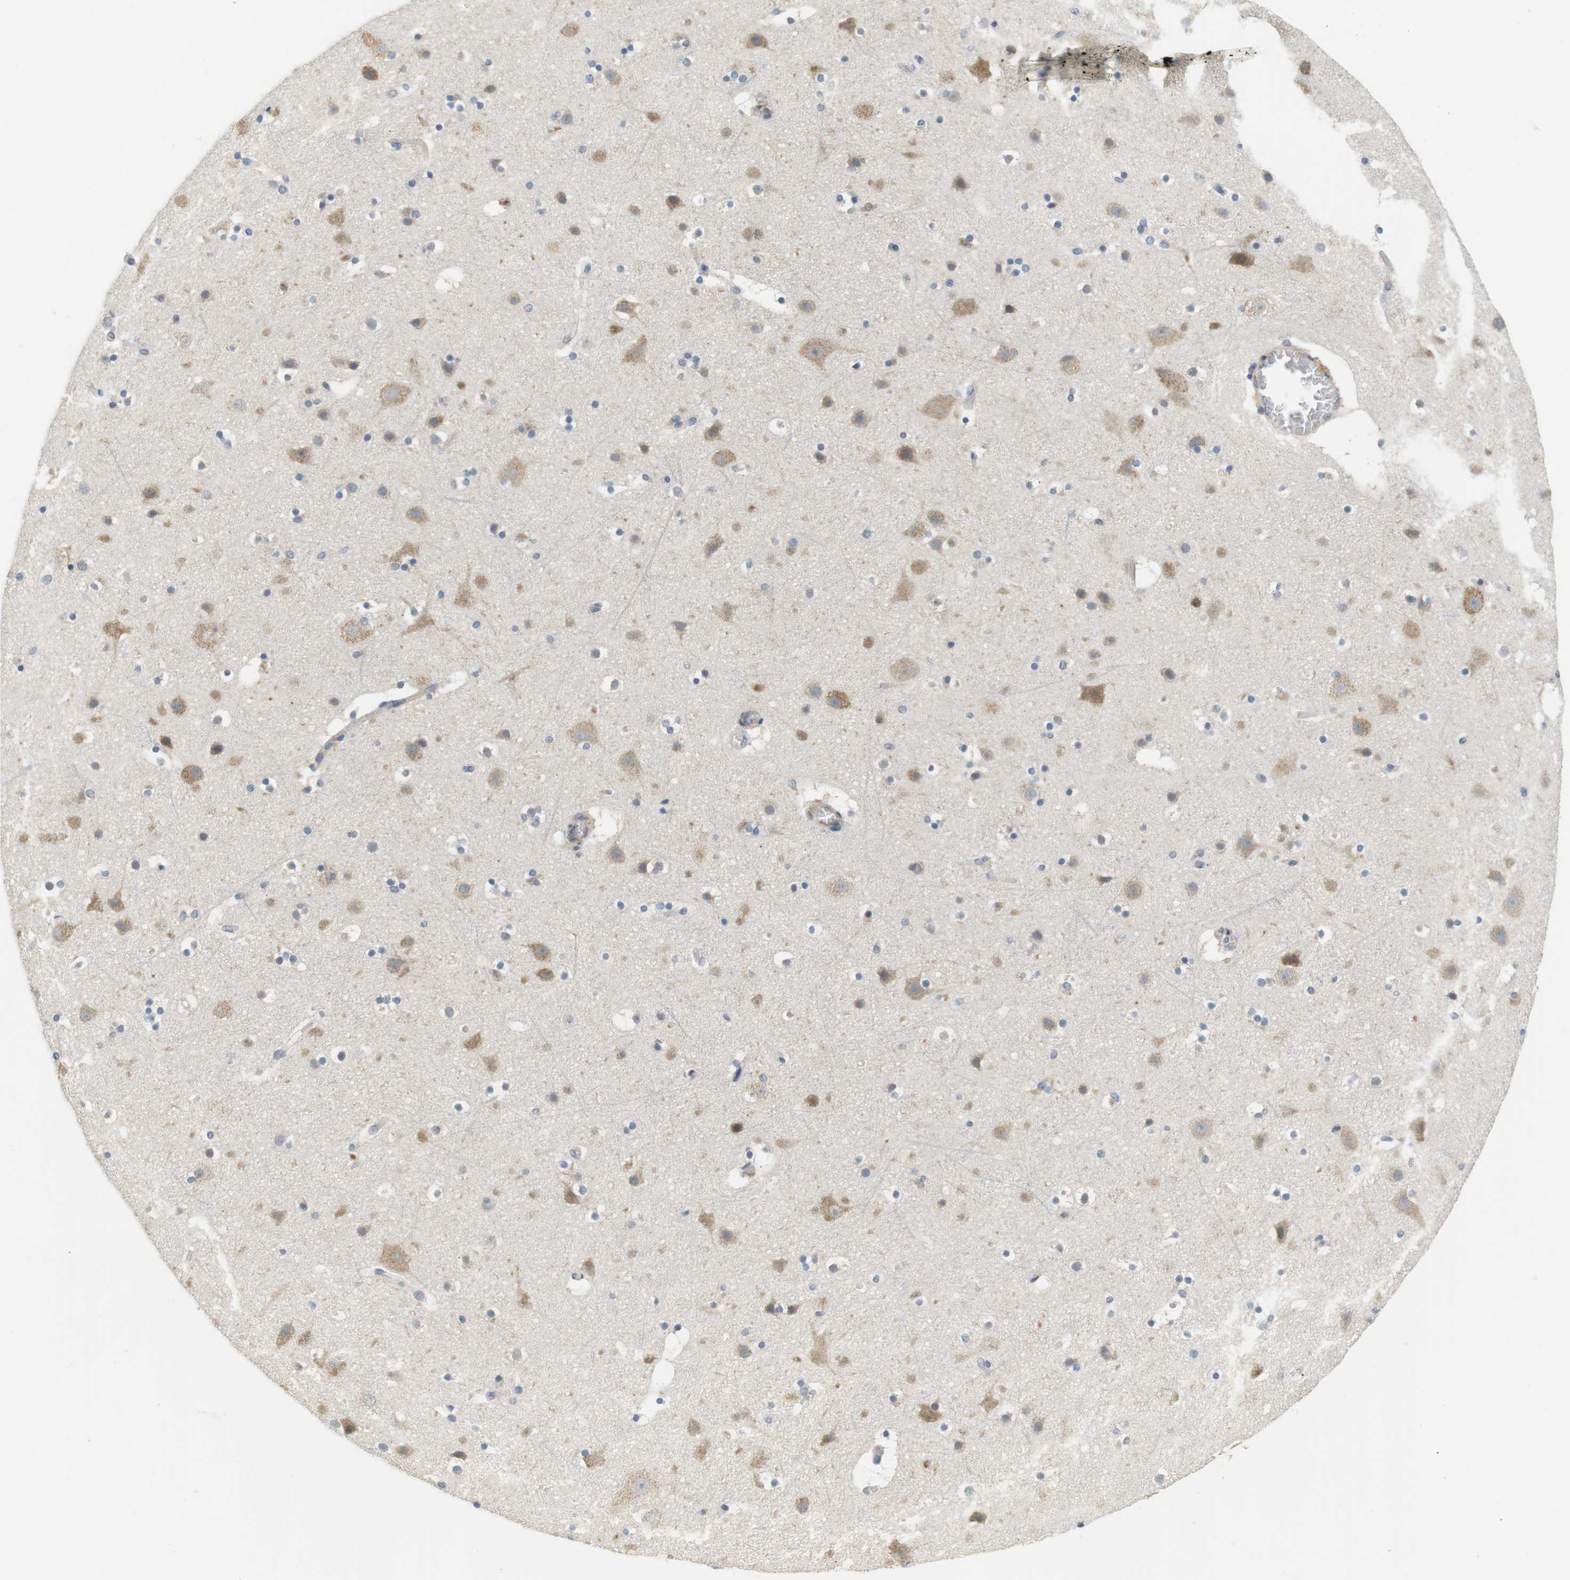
{"staining": {"intensity": "negative", "quantity": "none", "location": "none"}, "tissue": "cerebral cortex", "cell_type": "Endothelial cells", "image_type": "normal", "snomed": [{"axis": "morphology", "description": "Normal tissue, NOS"}, {"axis": "topography", "description": "Cerebral cortex"}], "caption": "The micrograph exhibits no staining of endothelial cells in normal cerebral cortex. (Brightfield microscopy of DAB (3,3'-diaminobenzidine) immunohistochemistry (IHC) at high magnification).", "gene": "TMEM200A", "patient": {"sex": "male", "age": 45}}